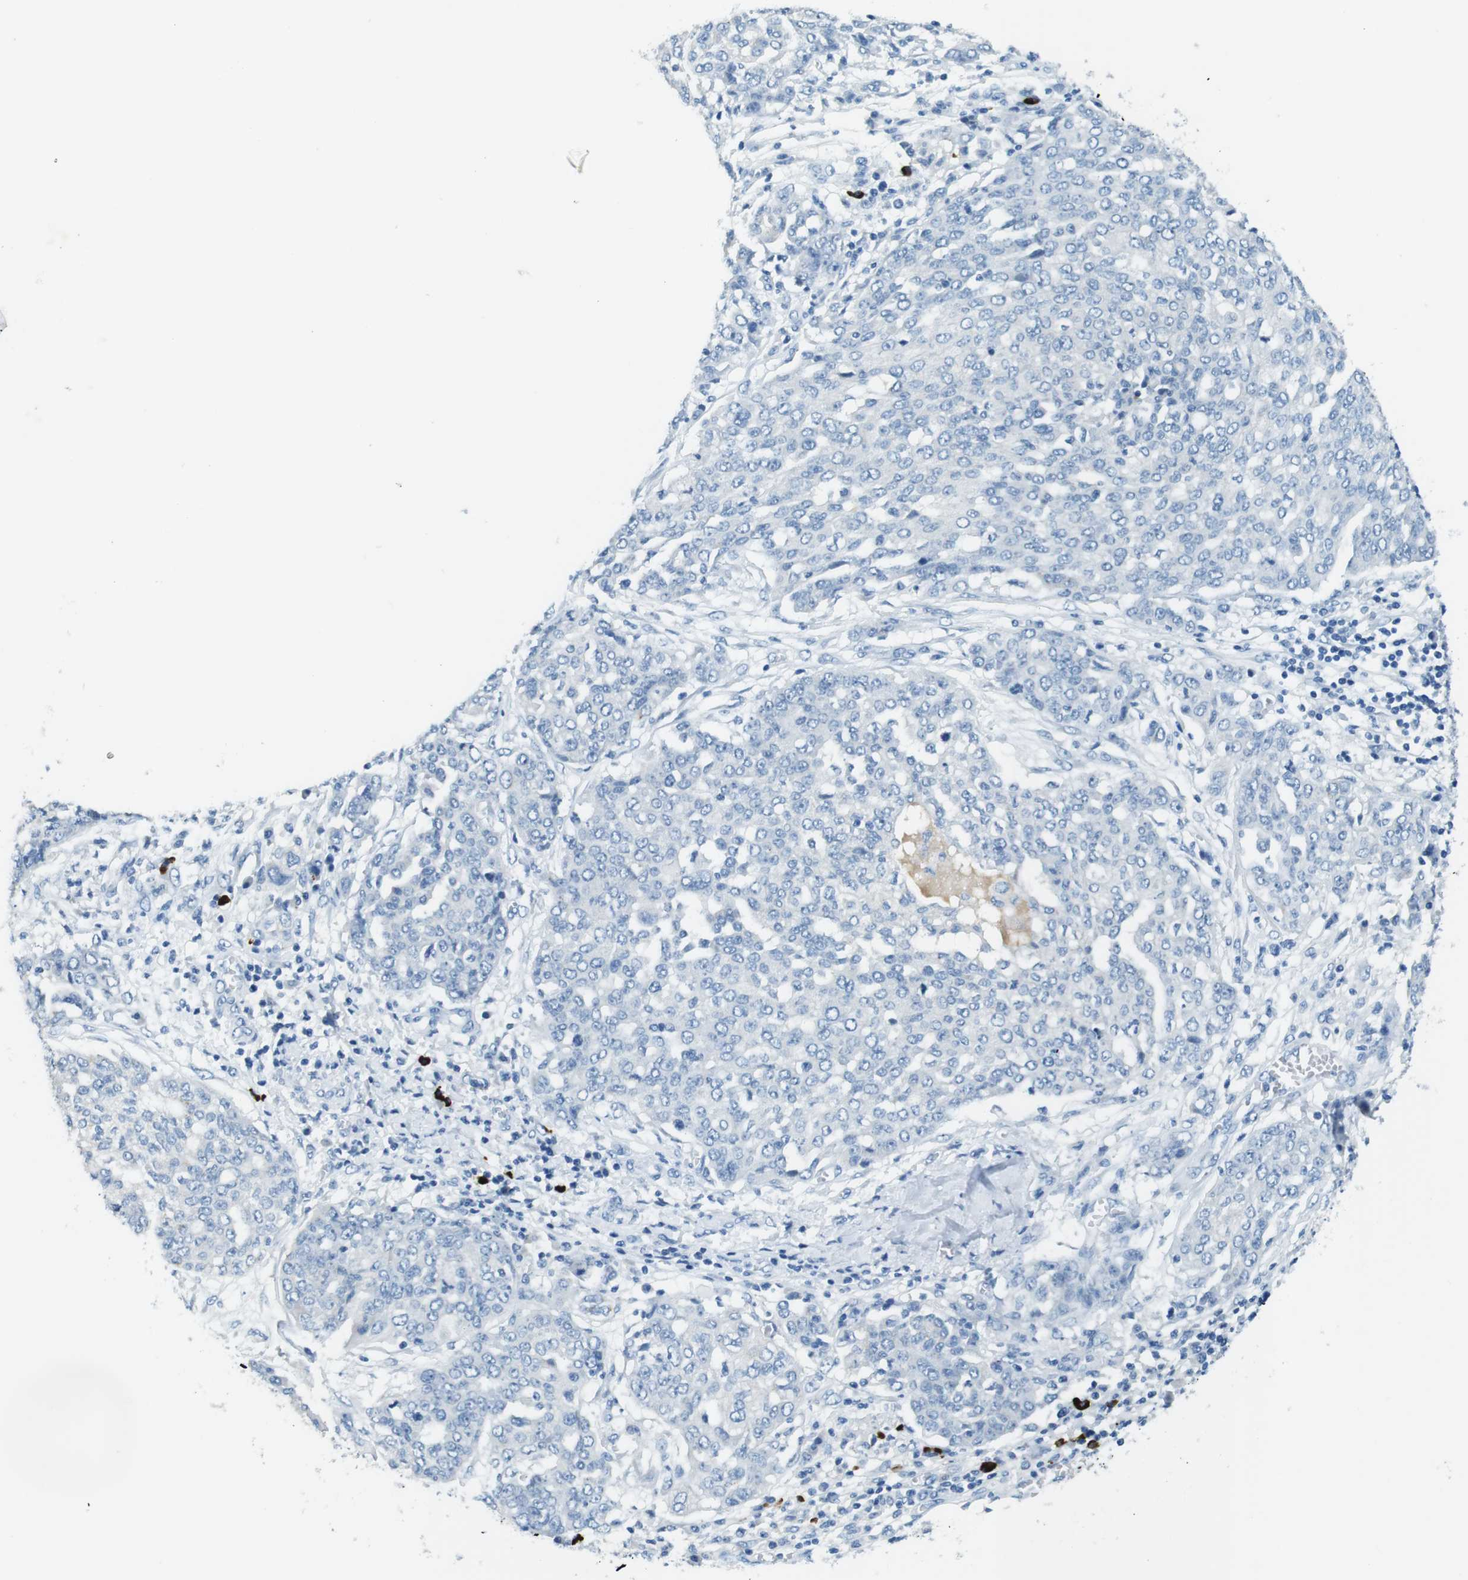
{"staining": {"intensity": "negative", "quantity": "none", "location": "none"}, "tissue": "ovarian cancer", "cell_type": "Tumor cells", "image_type": "cancer", "snomed": [{"axis": "morphology", "description": "Cystadenocarcinoma, serous, NOS"}, {"axis": "topography", "description": "Soft tissue"}, {"axis": "topography", "description": "Ovary"}], "caption": "Ovarian cancer (serous cystadenocarcinoma) stained for a protein using immunohistochemistry (IHC) shows no expression tumor cells.", "gene": "SLC35A3", "patient": {"sex": "female", "age": 57}}